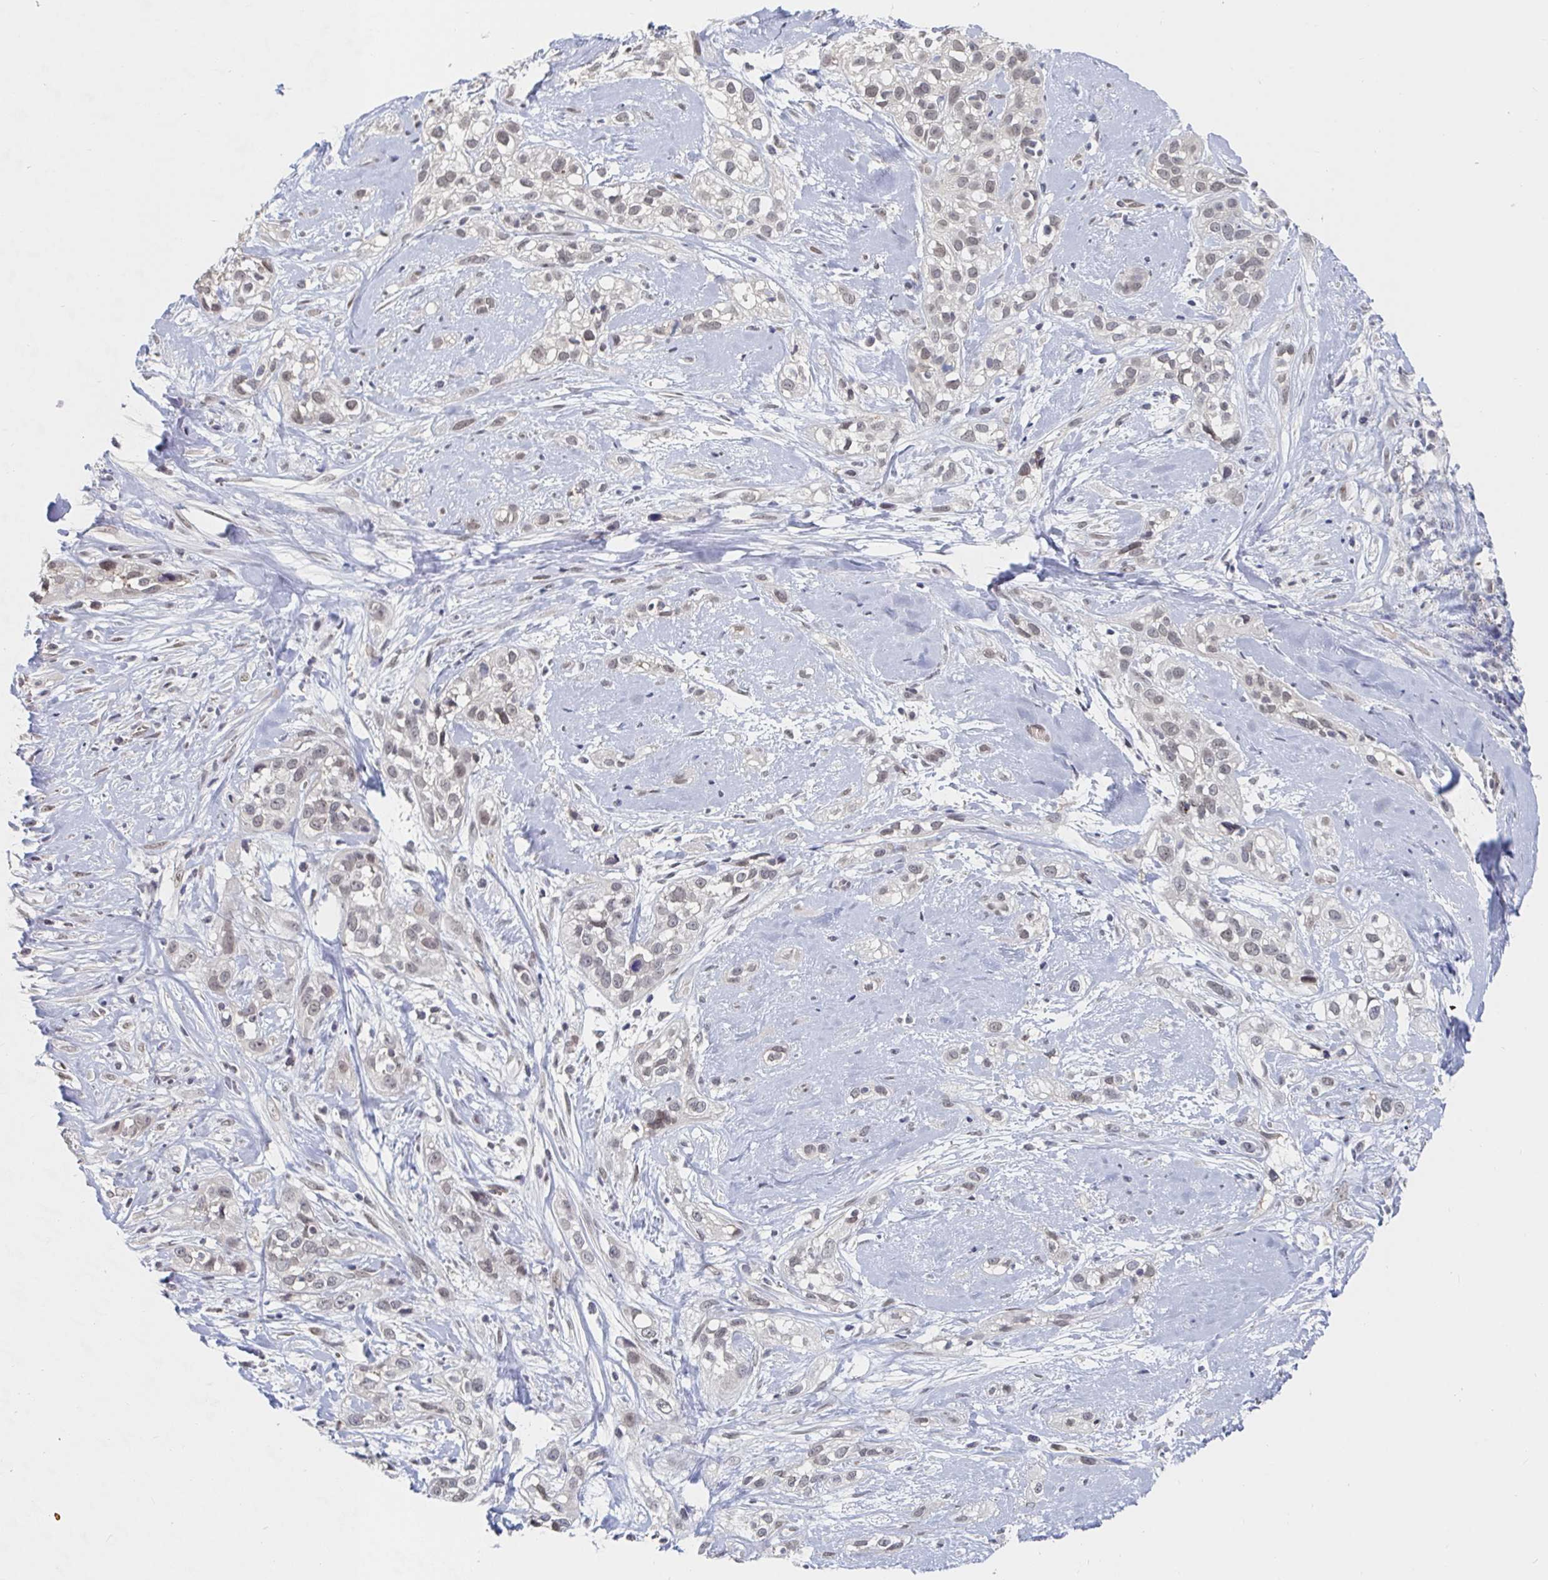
{"staining": {"intensity": "negative", "quantity": "none", "location": "none"}, "tissue": "skin cancer", "cell_type": "Tumor cells", "image_type": "cancer", "snomed": [{"axis": "morphology", "description": "Squamous cell carcinoma, NOS"}, {"axis": "topography", "description": "Skin"}], "caption": "High power microscopy micrograph of an immunohistochemistry photomicrograph of skin cancer (squamous cell carcinoma), revealing no significant staining in tumor cells. (Immunohistochemistry (ihc), brightfield microscopy, high magnification).", "gene": "CHD2", "patient": {"sex": "male", "age": 82}}